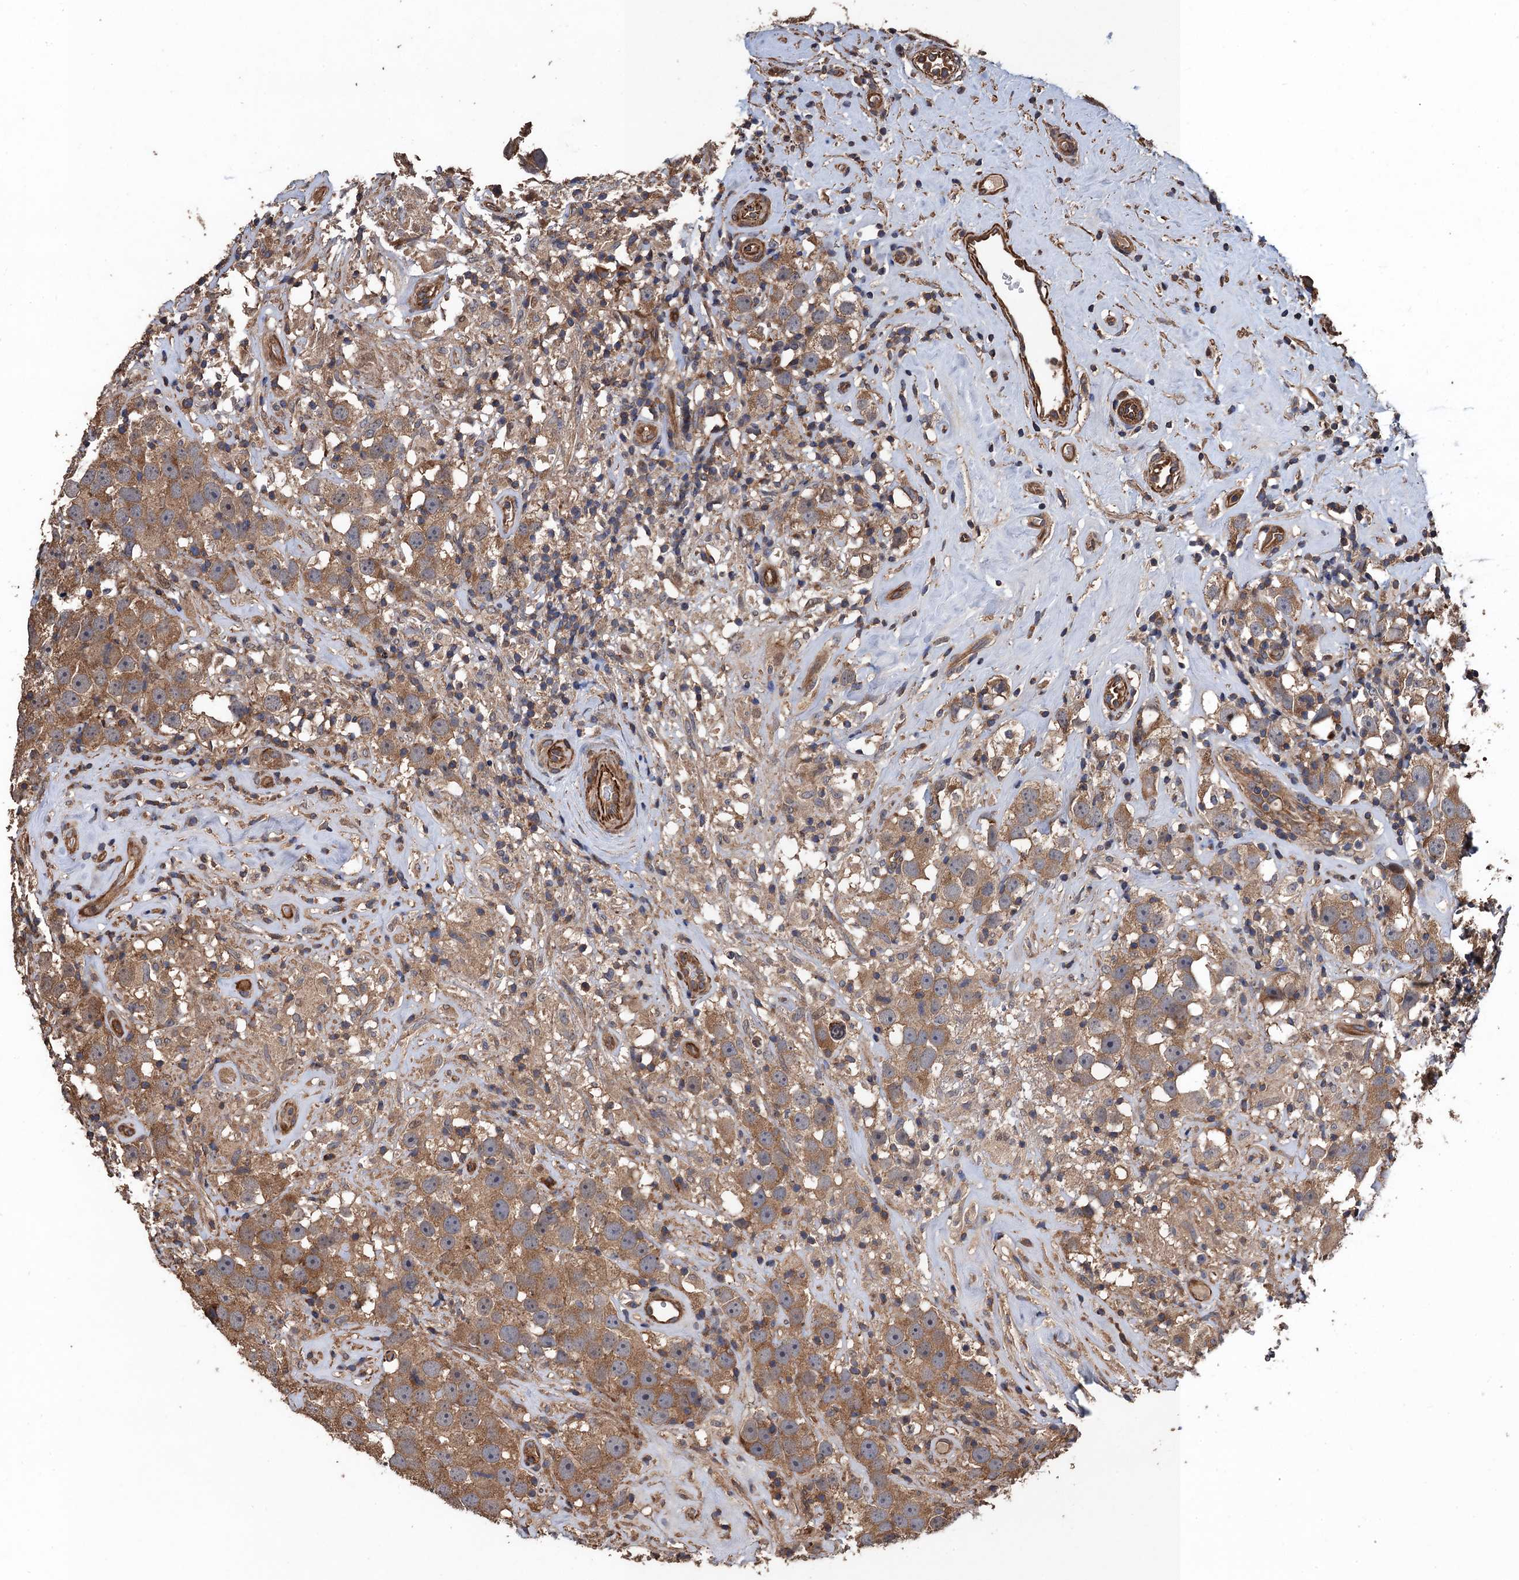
{"staining": {"intensity": "moderate", "quantity": ">75%", "location": "cytoplasmic/membranous"}, "tissue": "testis cancer", "cell_type": "Tumor cells", "image_type": "cancer", "snomed": [{"axis": "morphology", "description": "Seminoma, NOS"}, {"axis": "topography", "description": "Testis"}], "caption": "Brown immunohistochemical staining in testis cancer demonstrates moderate cytoplasmic/membranous expression in approximately >75% of tumor cells. The staining was performed using DAB (3,3'-diaminobenzidine) to visualize the protein expression in brown, while the nuclei were stained in blue with hematoxylin (Magnification: 20x).", "gene": "PPP4R1", "patient": {"sex": "male", "age": 49}}